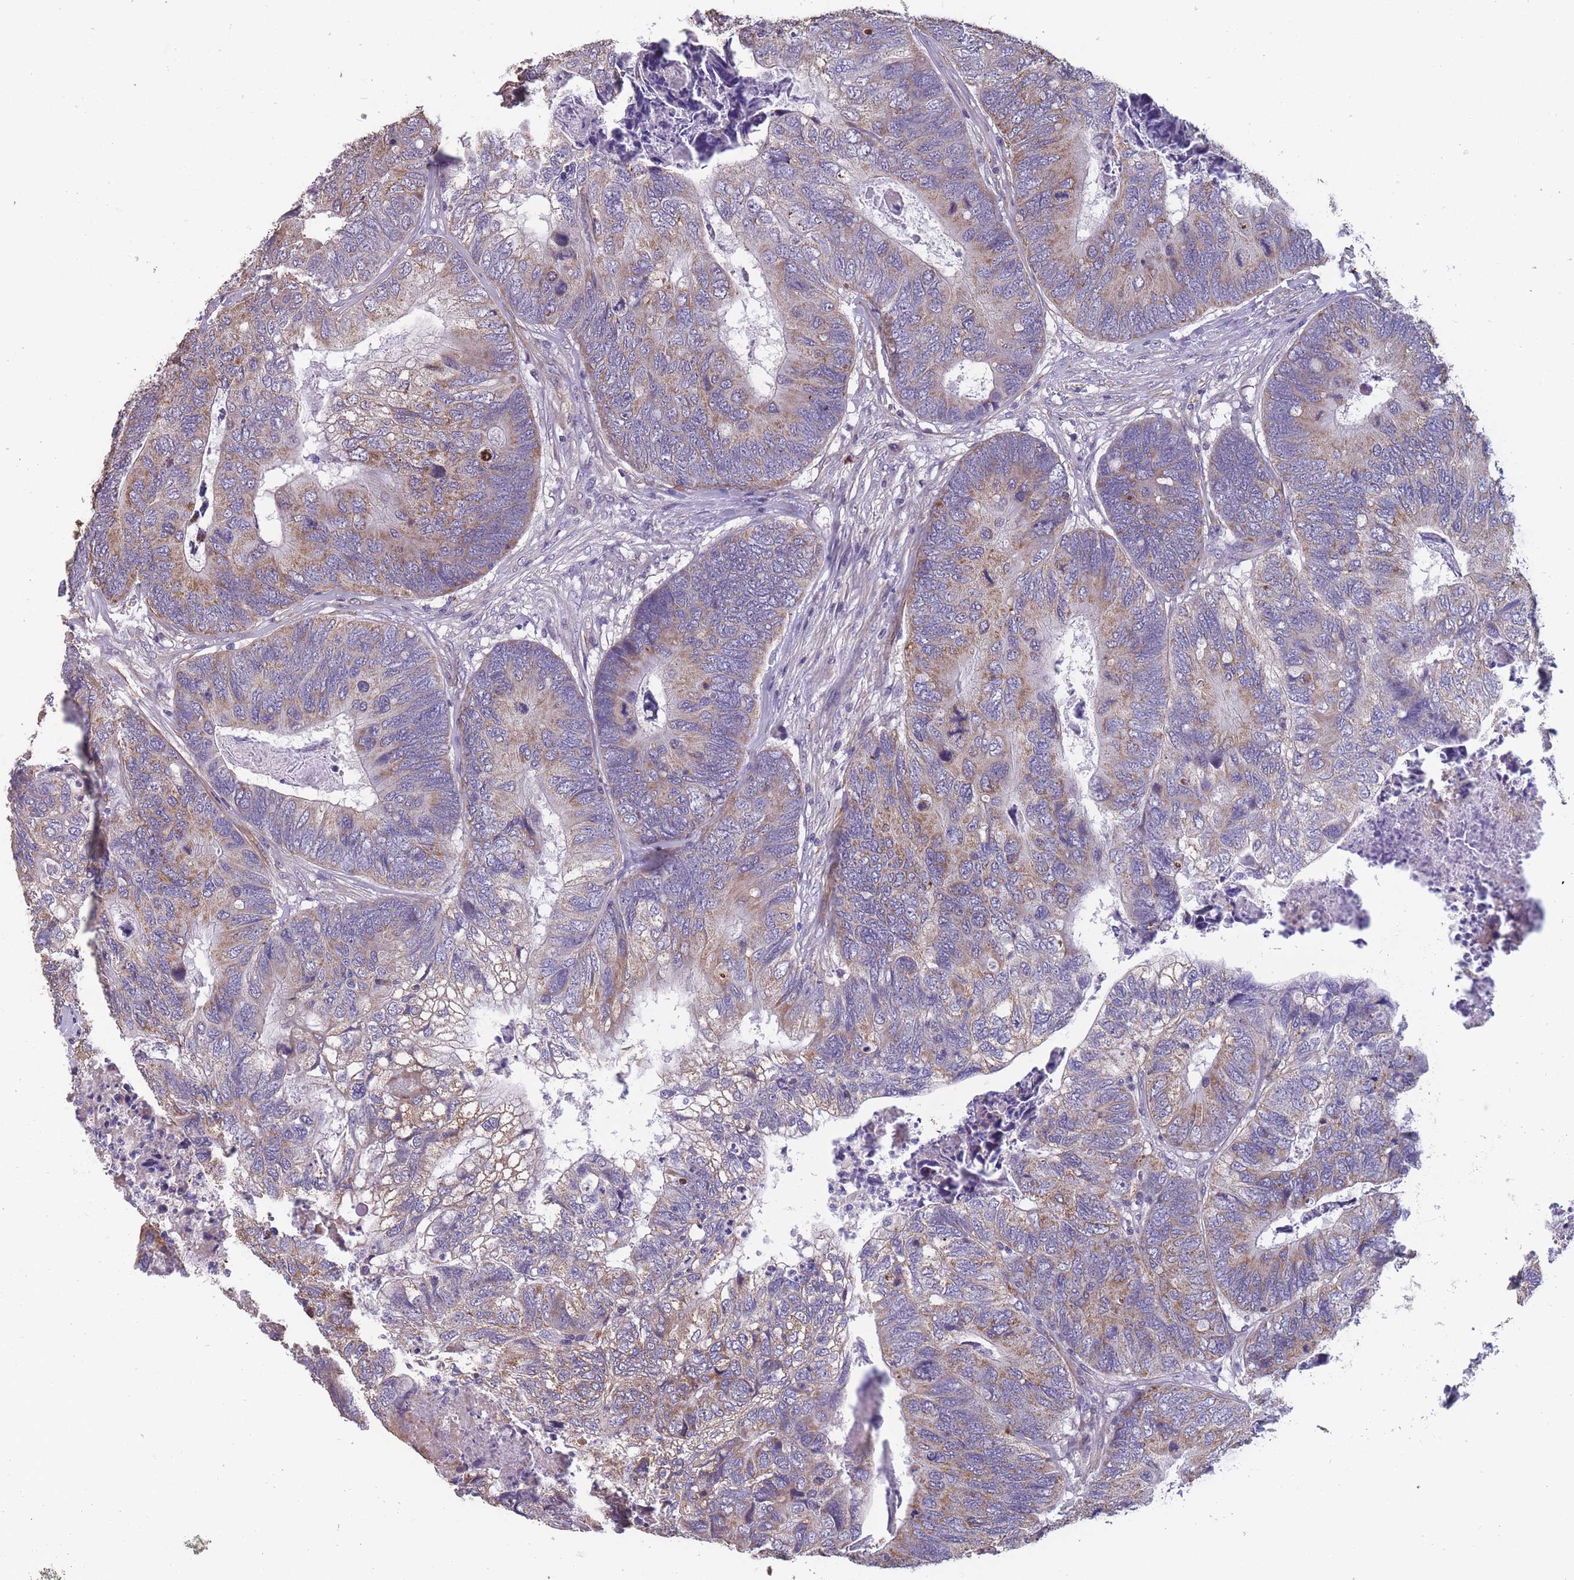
{"staining": {"intensity": "moderate", "quantity": "25%-75%", "location": "cytoplasmic/membranous"}, "tissue": "colorectal cancer", "cell_type": "Tumor cells", "image_type": "cancer", "snomed": [{"axis": "morphology", "description": "Adenocarcinoma, NOS"}, {"axis": "topography", "description": "Colon"}], "caption": "Protein staining of colorectal cancer (adenocarcinoma) tissue demonstrates moderate cytoplasmic/membranous positivity in about 25%-75% of tumor cells.", "gene": "TOMM40L", "patient": {"sex": "female", "age": 67}}